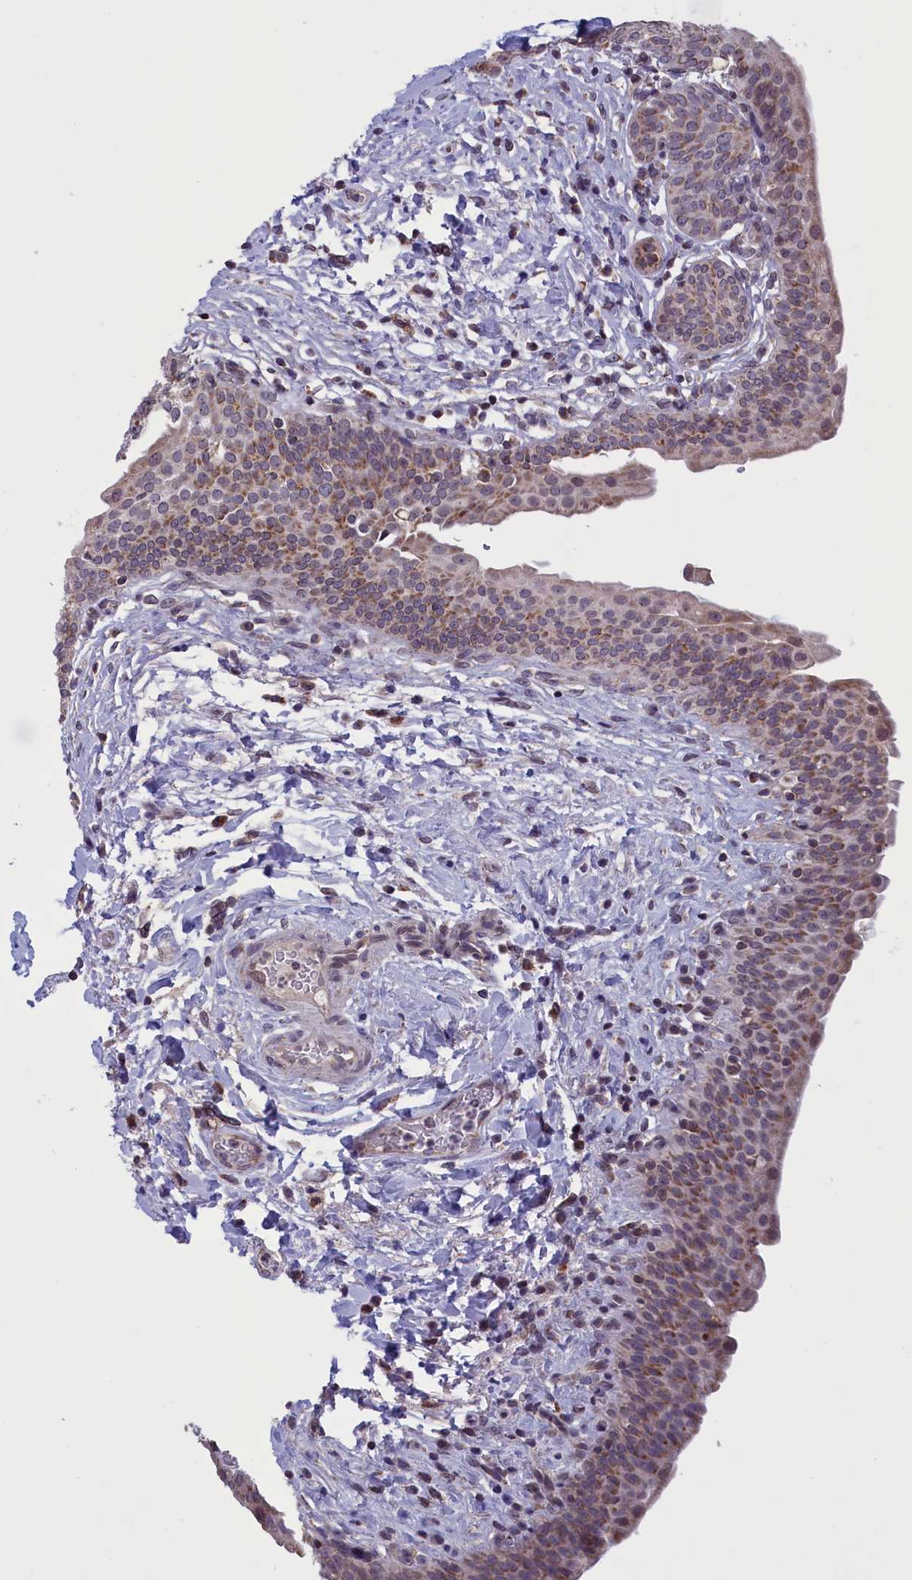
{"staining": {"intensity": "moderate", "quantity": ">75%", "location": "cytoplasmic/membranous"}, "tissue": "urinary bladder", "cell_type": "Urothelial cells", "image_type": "normal", "snomed": [{"axis": "morphology", "description": "Normal tissue, NOS"}, {"axis": "topography", "description": "Urinary bladder"}], "caption": "IHC photomicrograph of normal urinary bladder: urinary bladder stained using IHC shows medium levels of moderate protein expression localized specifically in the cytoplasmic/membranous of urothelial cells, appearing as a cytoplasmic/membranous brown color.", "gene": "PARS2", "patient": {"sex": "male", "age": 83}}